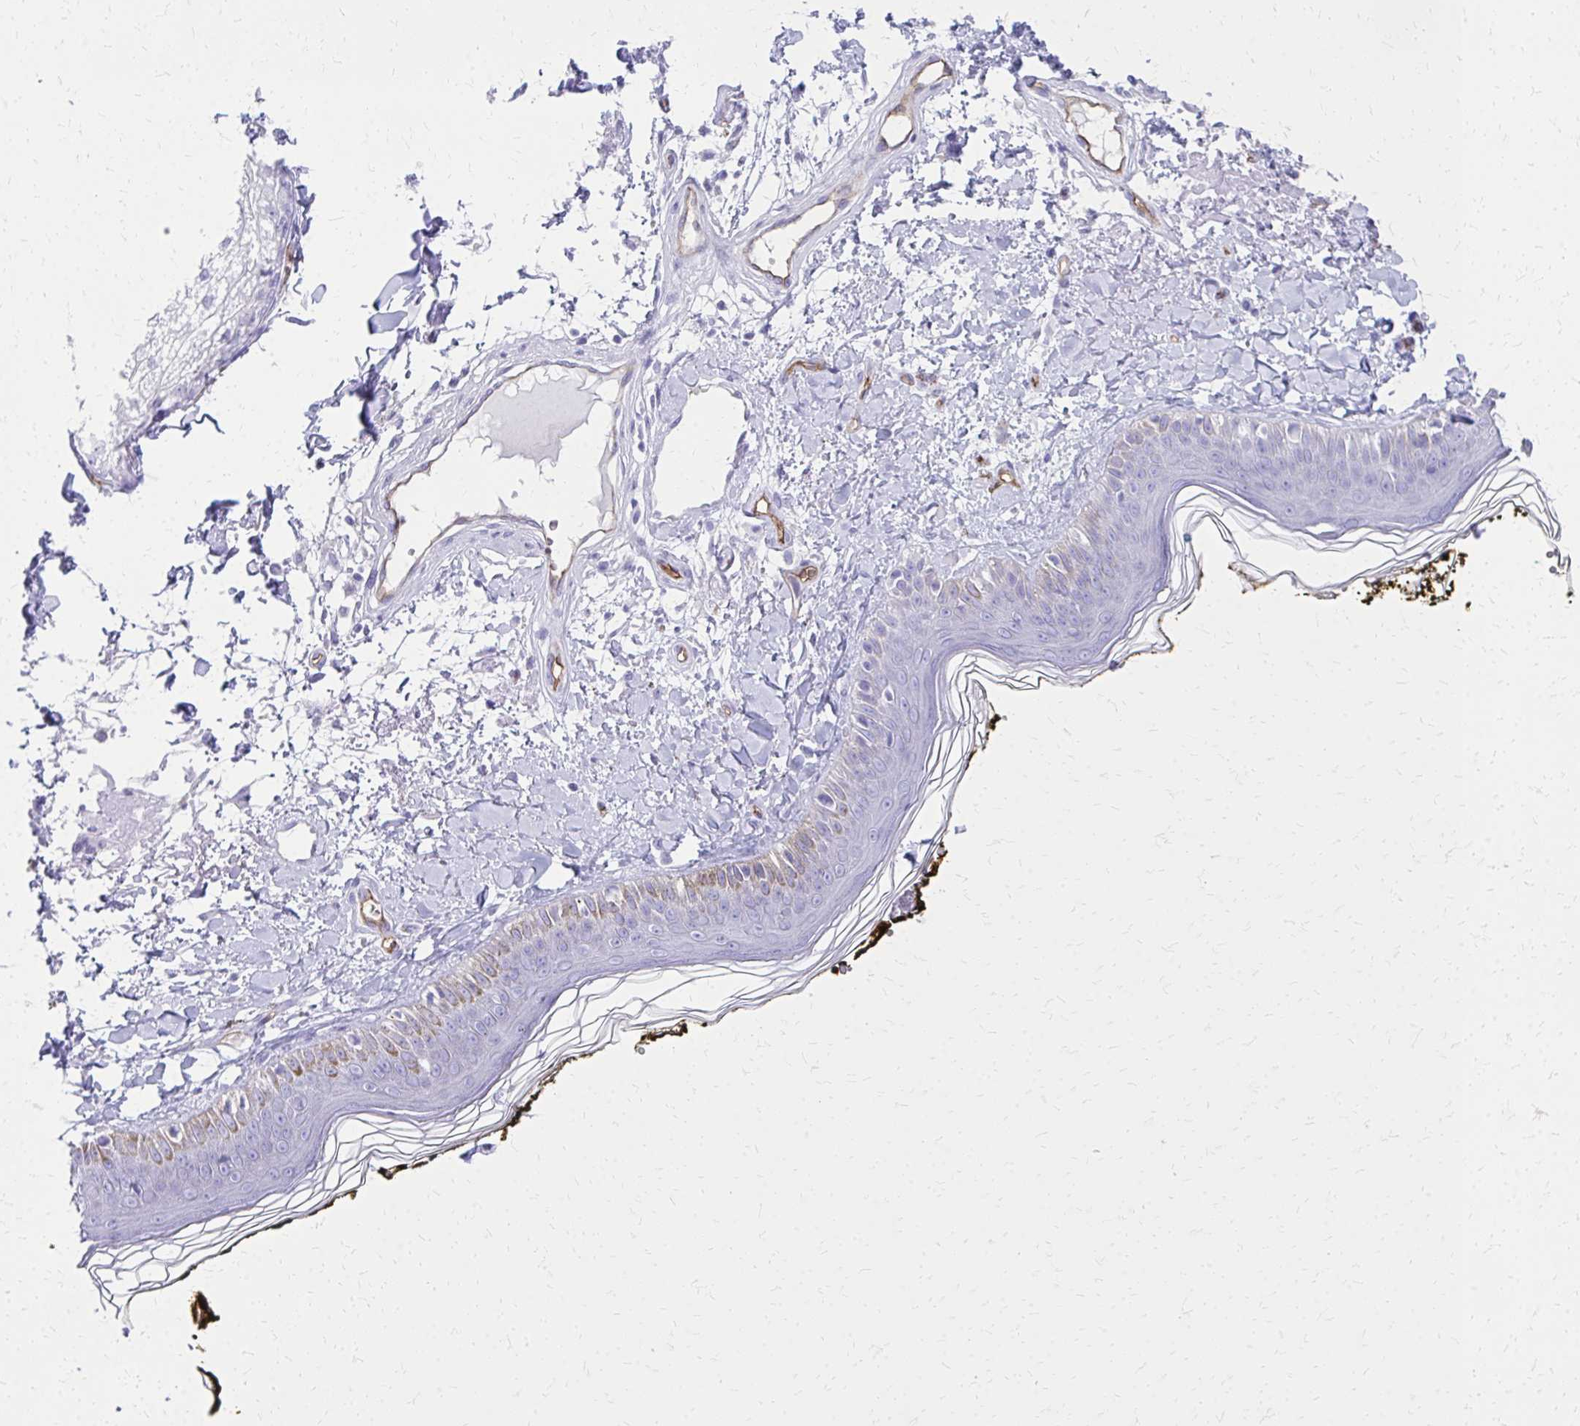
{"staining": {"intensity": "negative", "quantity": "none", "location": "none"}, "tissue": "skin", "cell_type": "Fibroblasts", "image_type": "normal", "snomed": [{"axis": "morphology", "description": "Normal tissue, NOS"}, {"axis": "topography", "description": "Skin"}], "caption": "The micrograph reveals no staining of fibroblasts in normal skin.", "gene": "TPSG1", "patient": {"sex": "male", "age": 76}}